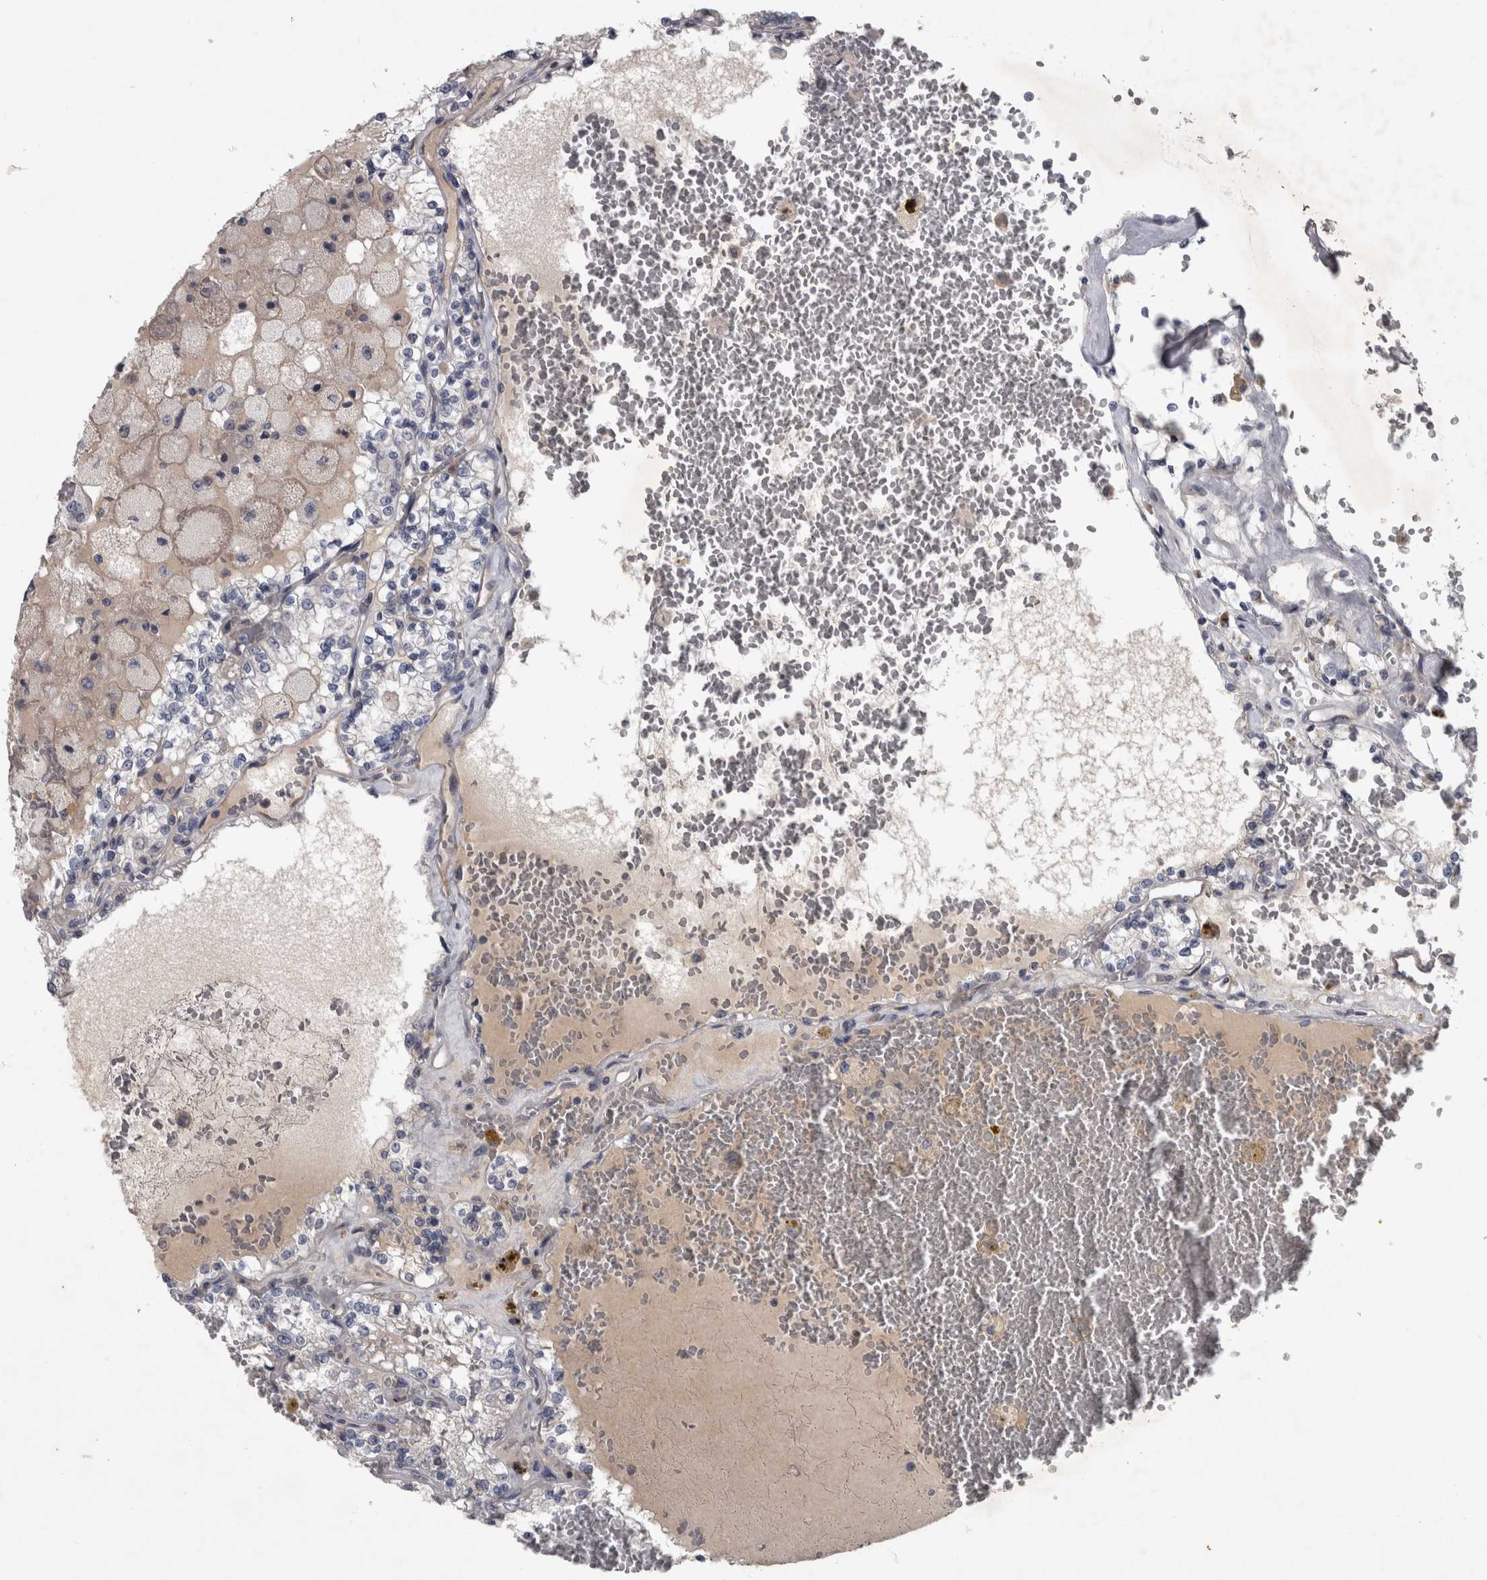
{"staining": {"intensity": "negative", "quantity": "none", "location": "none"}, "tissue": "renal cancer", "cell_type": "Tumor cells", "image_type": "cancer", "snomed": [{"axis": "morphology", "description": "Adenocarcinoma, NOS"}, {"axis": "topography", "description": "Kidney"}], "caption": "Immunohistochemical staining of renal cancer exhibits no significant staining in tumor cells.", "gene": "DBT", "patient": {"sex": "female", "age": 56}}